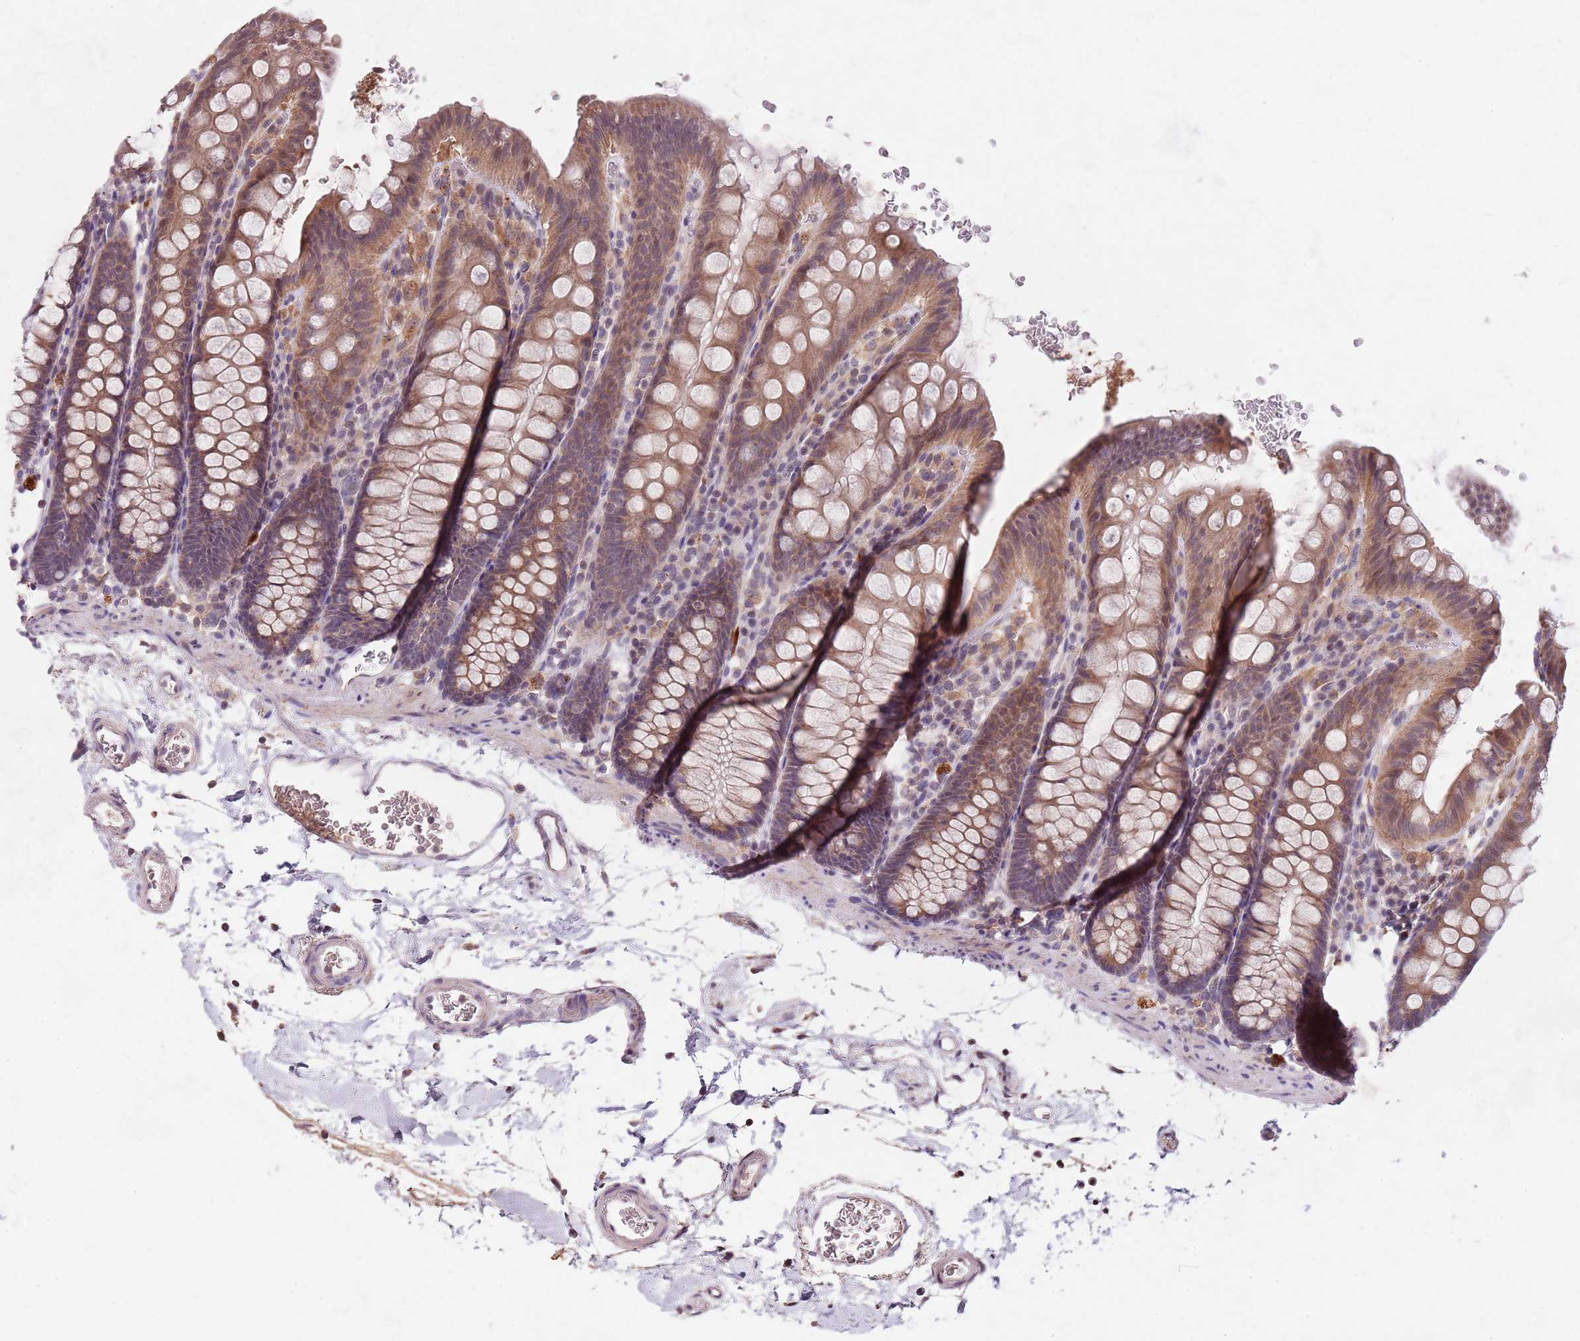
{"staining": {"intensity": "weak", "quantity": ">75%", "location": "cytoplasmic/membranous"}, "tissue": "colon", "cell_type": "Endothelial cells", "image_type": "normal", "snomed": [{"axis": "morphology", "description": "Normal tissue, NOS"}, {"axis": "topography", "description": "Colon"}], "caption": "Protein expression analysis of benign human colon reveals weak cytoplasmic/membranous staining in approximately >75% of endothelial cells. (brown staining indicates protein expression, while blue staining denotes nuclei).", "gene": "NRDE2", "patient": {"sex": "male", "age": 75}}